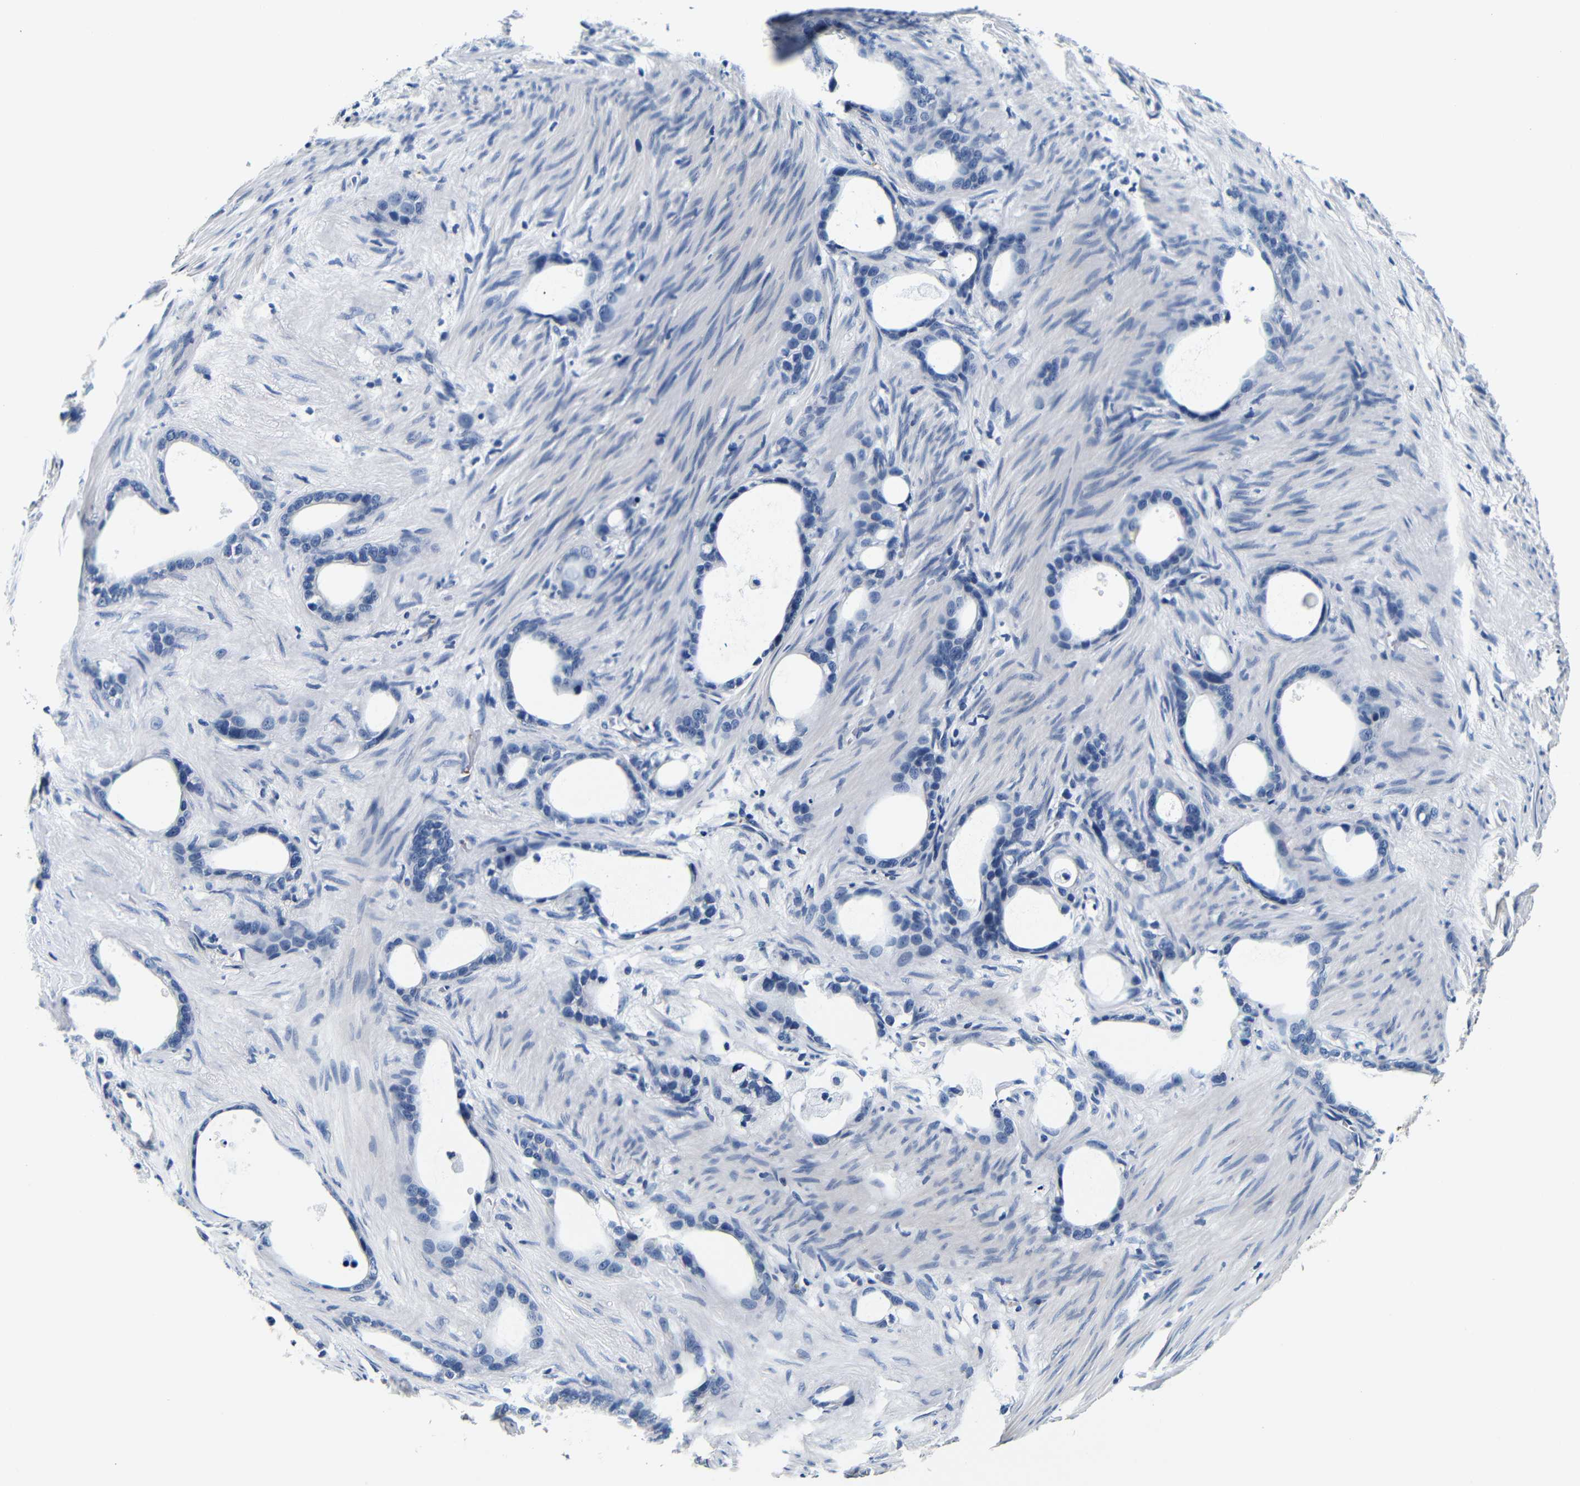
{"staining": {"intensity": "negative", "quantity": "none", "location": "none"}, "tissue": "stomach cancer", "cell_type": "Tumor cells", "image_type": "cancer", "snomed": [{"axis": "morphology", "description": "Adenocarcinoma, NOS"}, {"axis": "topography", "description": "Stomach"}], "caption": "Histopathology image shows no significant protein positivity in tumor cells of adenocarcinoma (stomach).", "gene": "GP1BA", "patient": {"sex": "female", "age": 75}}